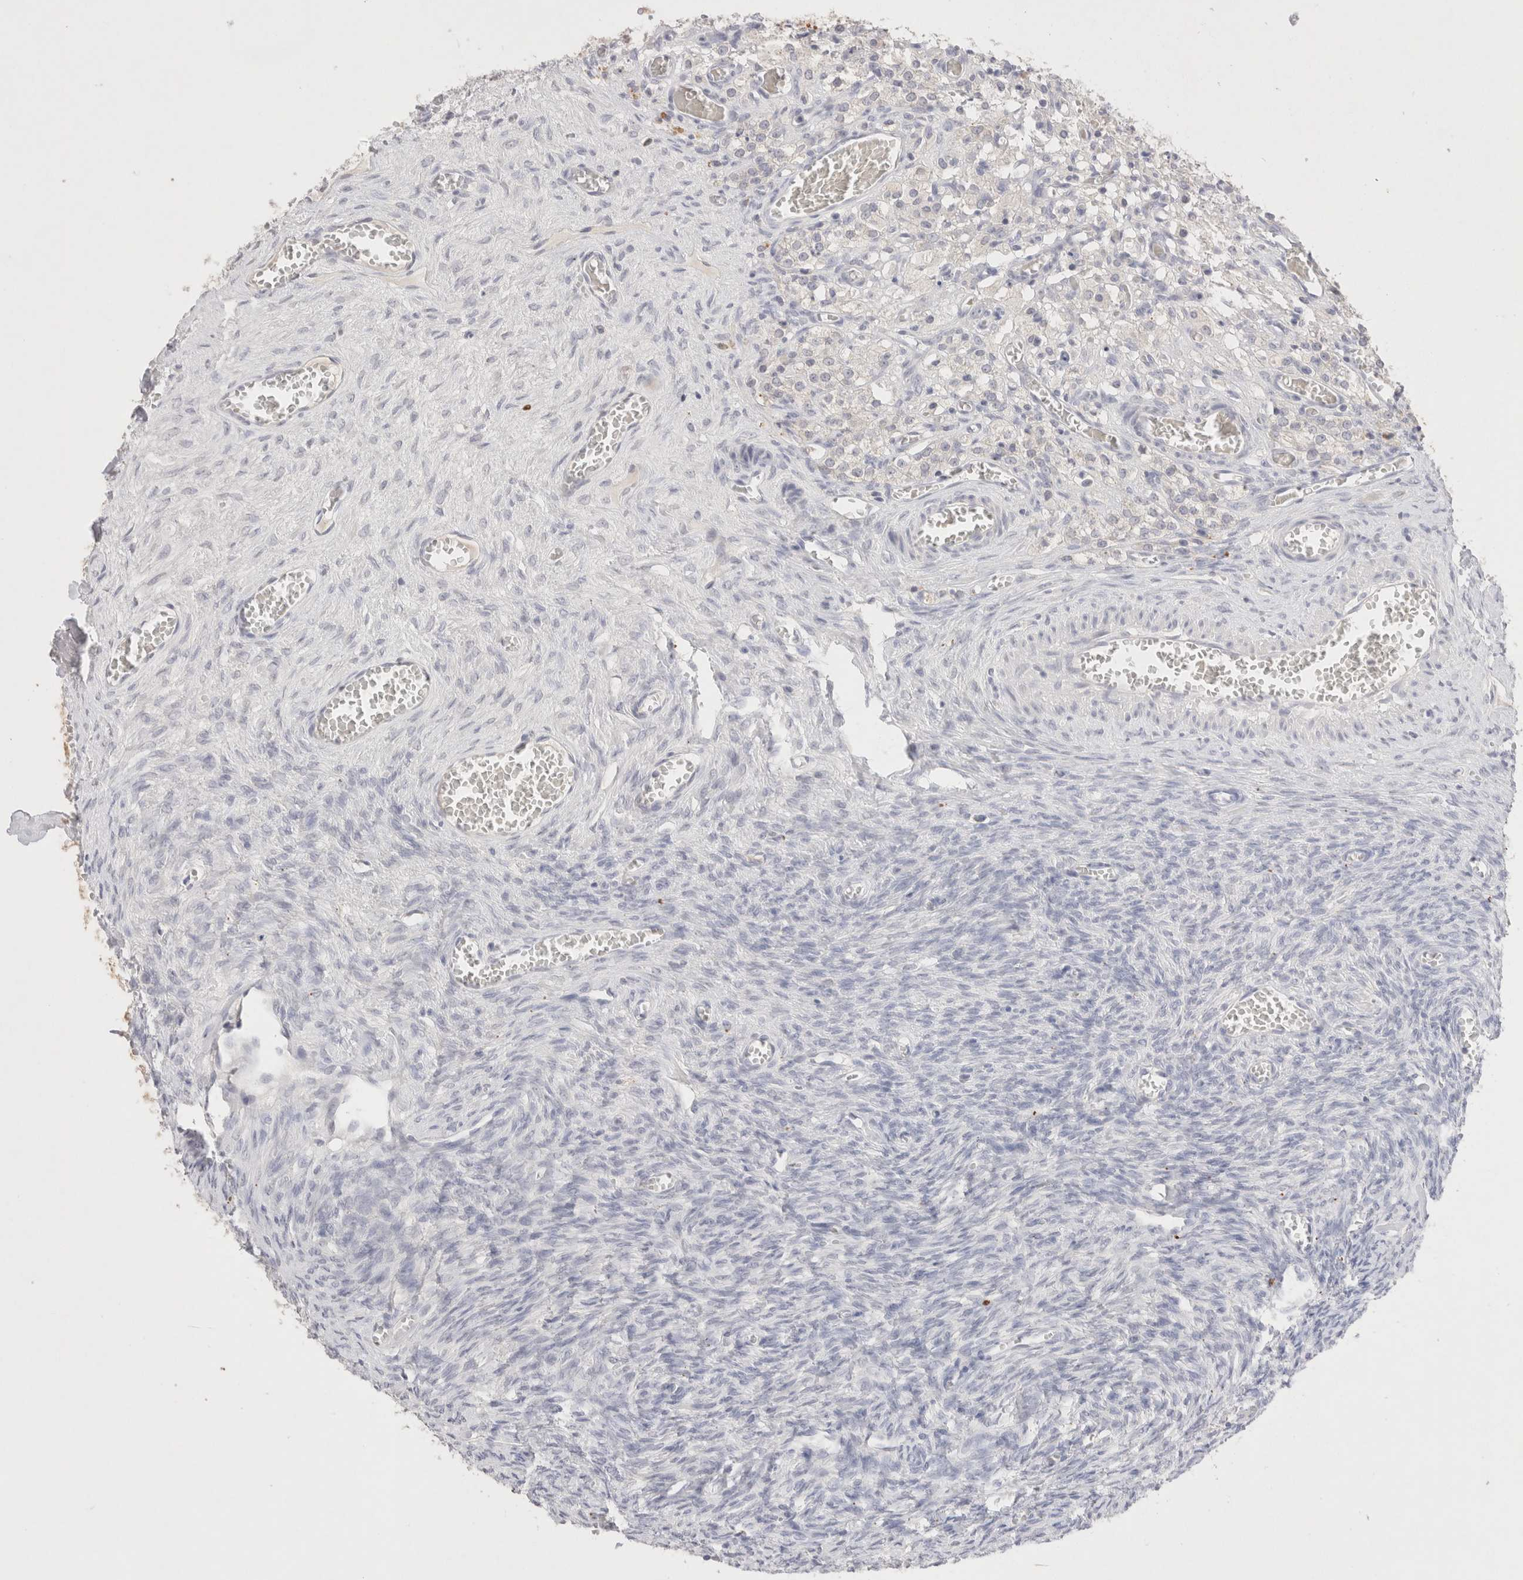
{"staining": {"intensity": "negative", "quantity": "none", "location": "none"}, "tissue": "ovary", "cell_type": "Ovarian stroma cells", "image_type": "normal", "snomed": [{"axis": "morphology", "description": "Normal tissue, NOS"}, {"axis": "topography", "description": "Ovary"}], "caption": "Protein analysis of normal ovary displays no significant staining in ovarian stroma cells.", "gene": "EPCAM", "patient": {"sex": "female", "age": 27}}